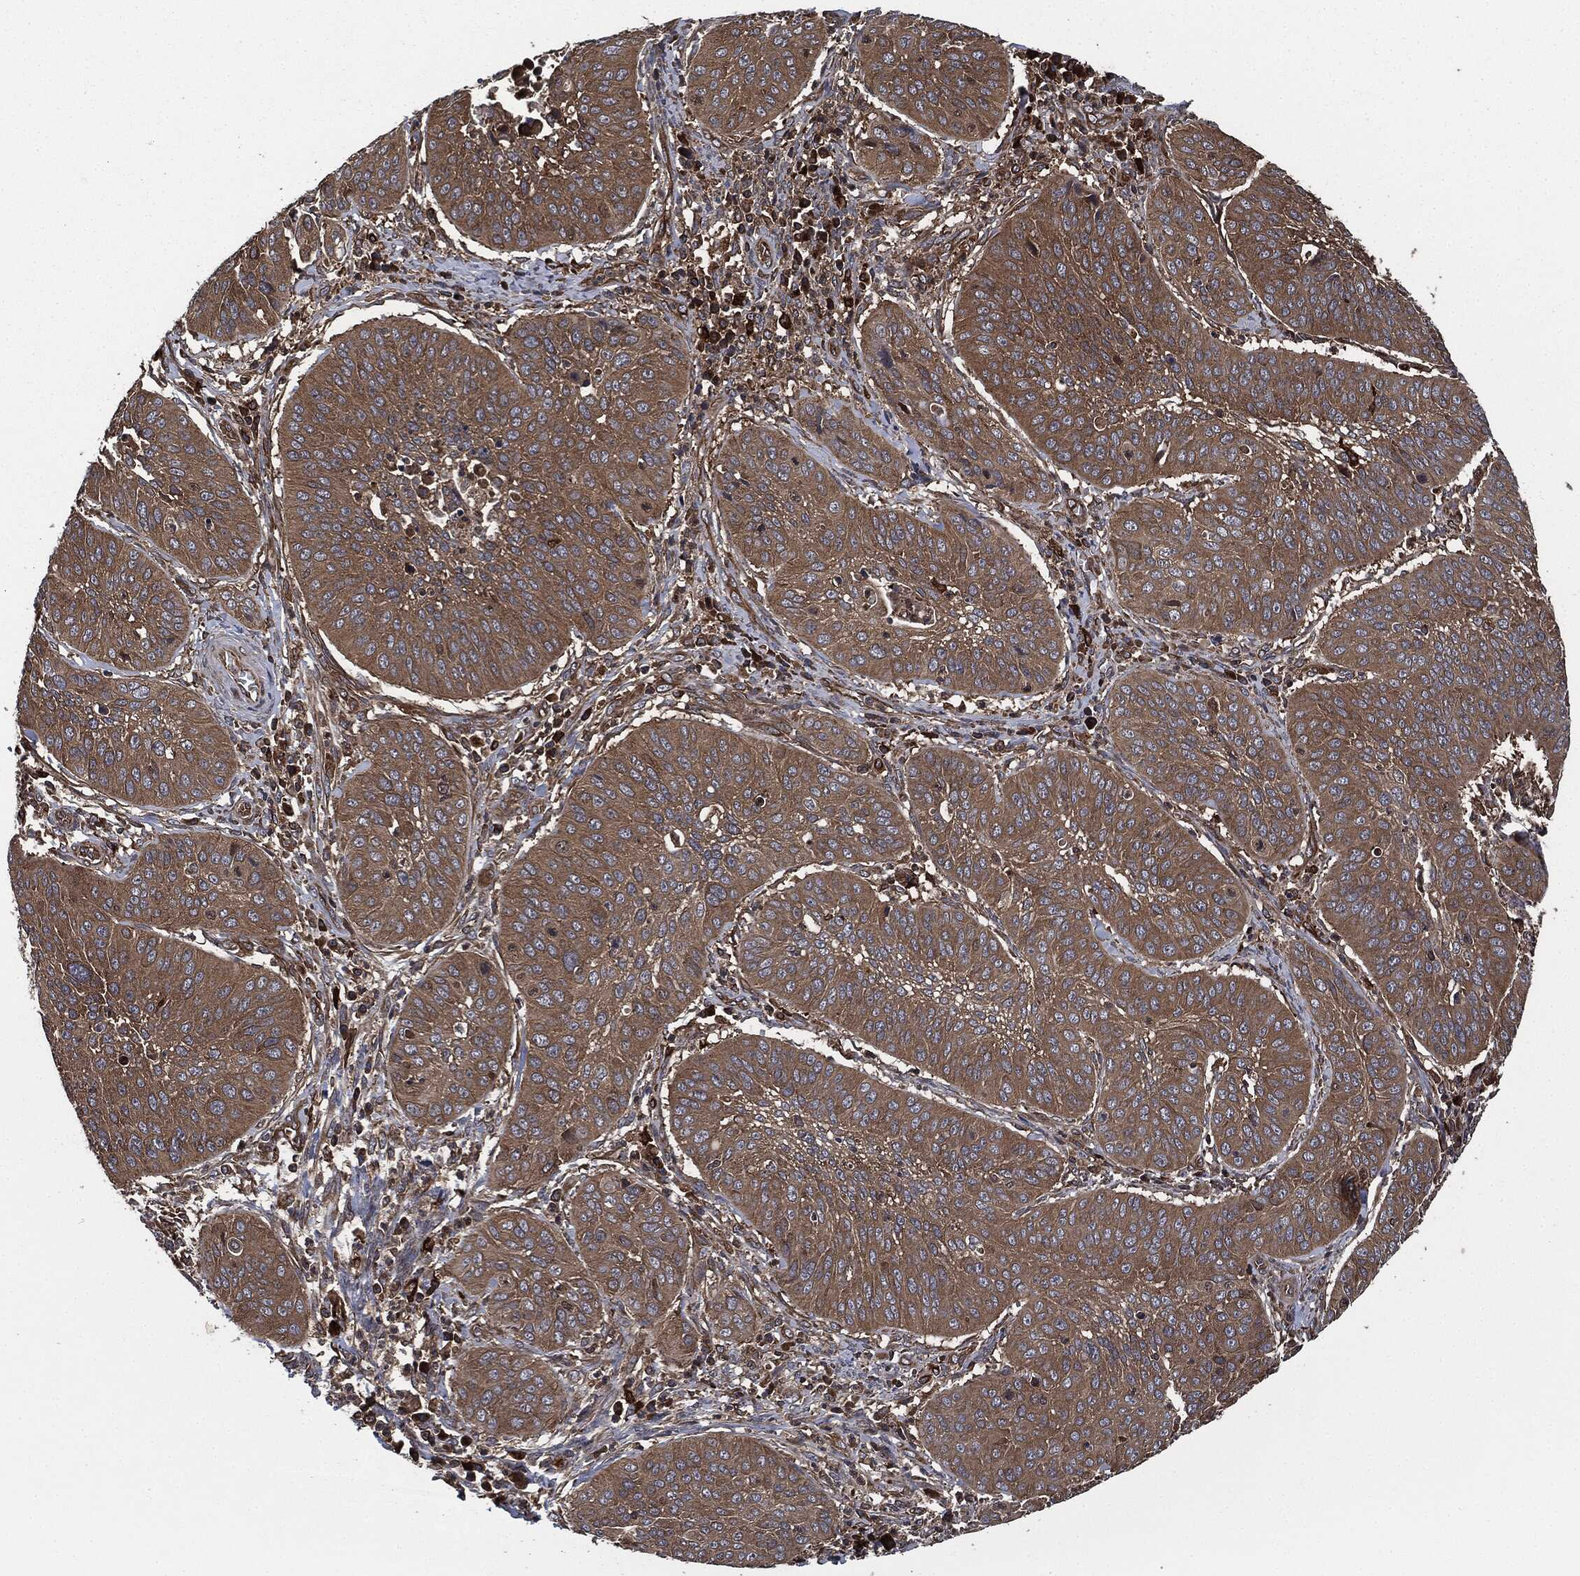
{"staining": {"intensity": "moderate", "quantity": ">75%", "location": "cytoplasmic/membranous"}, "tissue": "cervical cancer", "cell_type": "Tumor cells", "image_type": "cancer", "snomed": [{"axis": "morphology", "description": "Normal tissue, NOS"}, {"axis": "morphology", "description": "Squamous cell carcinoma, NOS"}, {"axis": "topography", "description": "Cervix"}], "caption": "This image demonstrates immunohistochemistry staining of human cervical squamous cell carcinoma, with medium moderate cytoplasmic/membranous staining in about >75% of tumor cells.", "gene": "RAP1GDS1", "patient": {"sex": "female", "age": 39}}